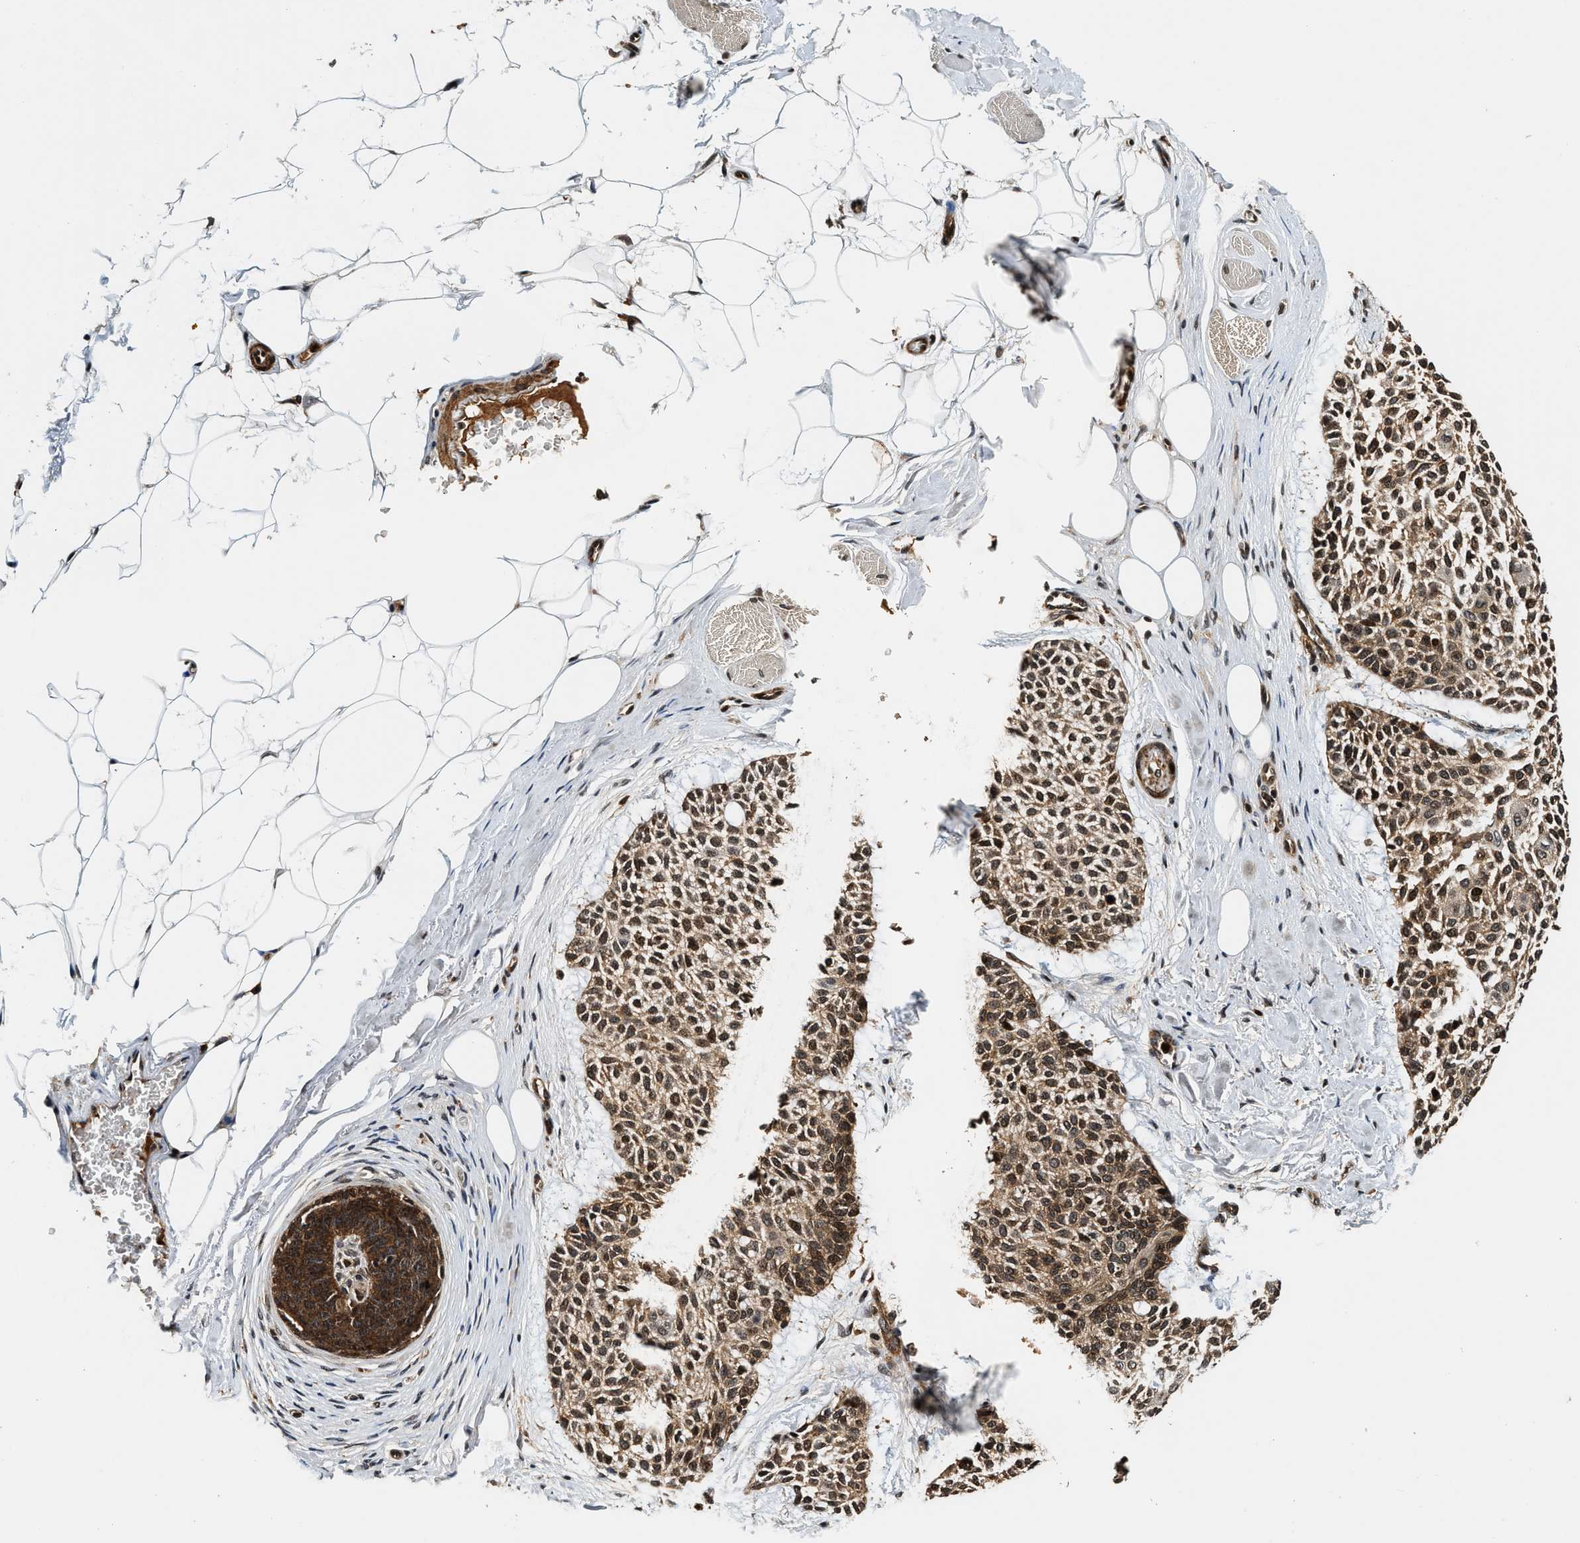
{"staining": {"intensity": "moderate", "quantity": ">75%", "location": "cytoplasmic/membranous,nuclear"}, "tissue": "skin cancer", "cell_type": "Tumor cells", "image_type": "cancer", "snomed": [{"axis": "morphology", "description": "Normal tissue, NOS"}, {"axis": "morphology", "description": "Basal cell carcinoma"}, {"axis": "topography", "description": "Skin"}], "caption": "Protein expression analysis of skin cancer (basal cell carcinoma) shows moderate cytoplasmic/membranous and nuclear staining in approximately >75% of tumor cells.", "gene": "MDM2", "patient": {"sex": "female", "age": 70}}